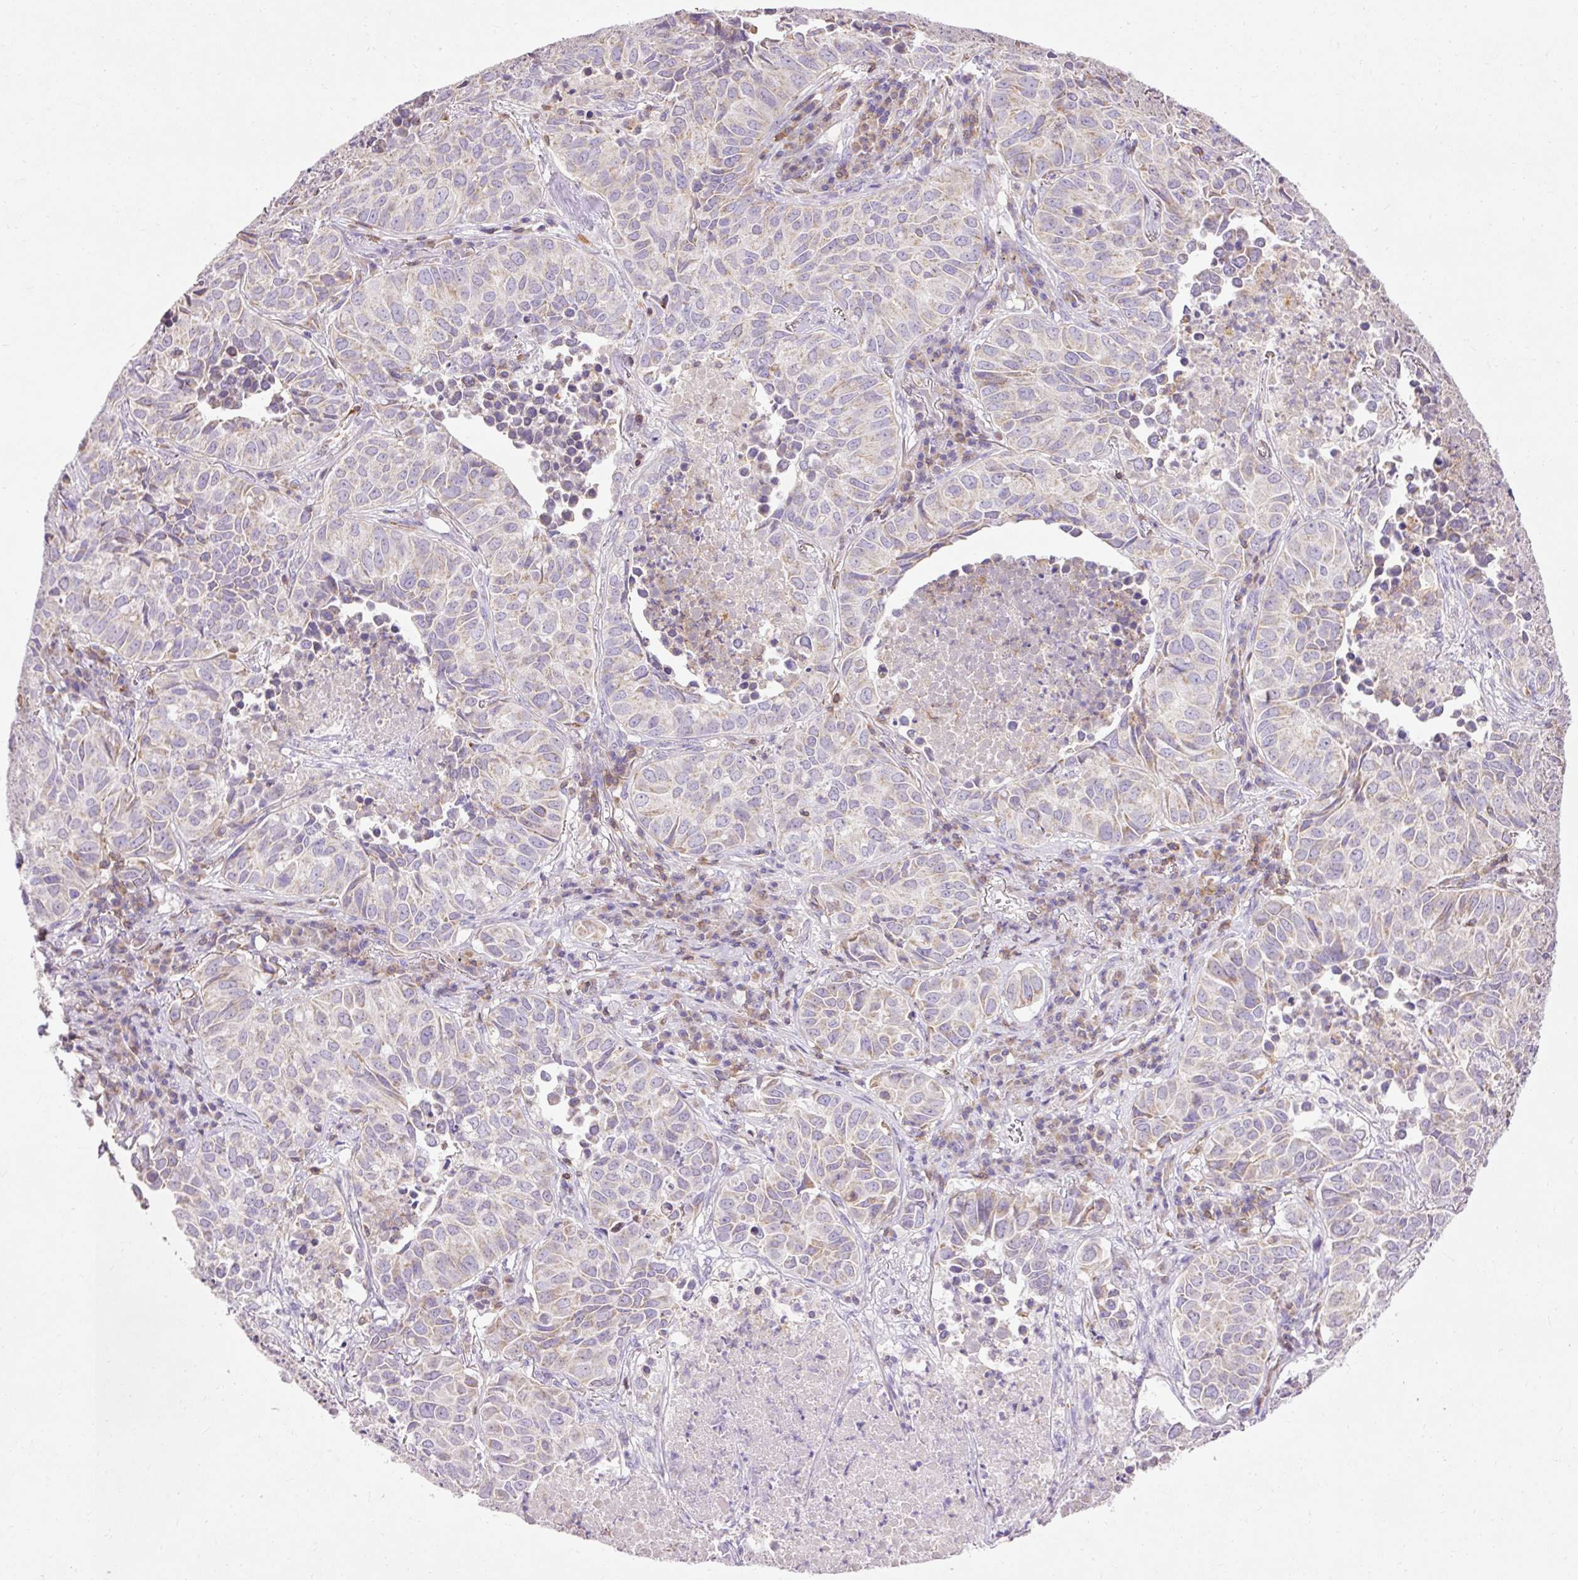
{"staining": {"intensity": "weak", "quantity": "25%-75%", "location": "cytoplasmic/membranous"}, "tissue": "lung cancer", "cell_type": "Tumor cells", "image_type": "cancer", "snomed": [{"axis": "morphology", "description": "Adenocarcinoma, NOS"}, {"axis": "topography", "description": "Lung"}], "caption": "This histopathology image demonstrates IHC staining of adenocarcinoma (lung), with low weak cytoplasmic/membranous staining in about 25%-75% of tumor cells.", "gene": "IMMT", "patient": {"sex": "female", "age": 50}}